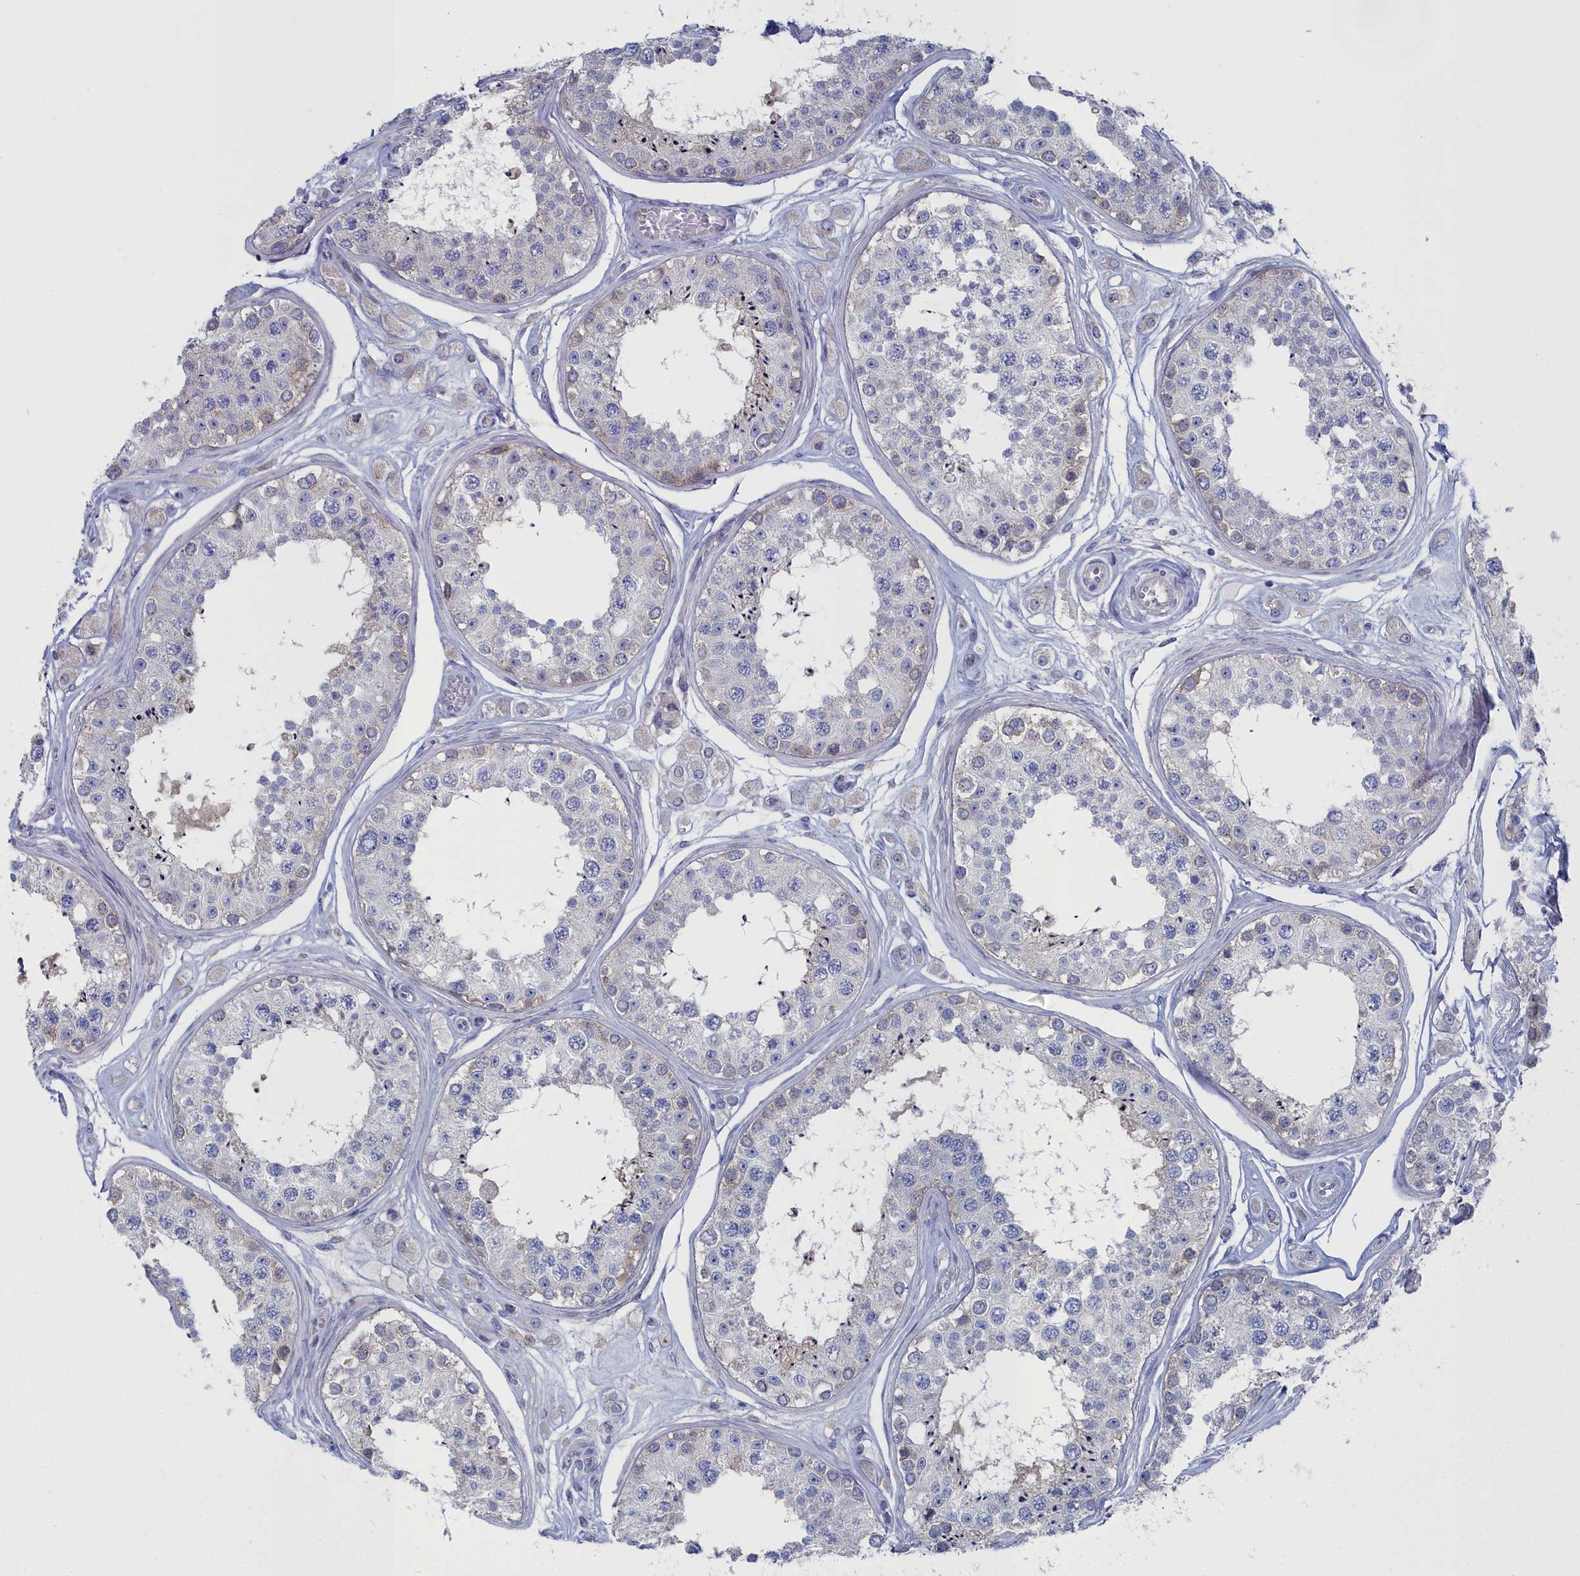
{"staining": {"intensity": "moderate", "quantity": "<25%", "location": "cytoplasmic/membranous"}, "tissue": "testis", "cell_type": "Cells in seminiferous ducts", "image_type": "normal", "snomed": [{"axis": "morphology", "description": "Normal tissue, NOS"}, {"axis": "topography", "description": "Testis"}], "caption": "Cells in seminiferous ducts display low levels of moderate cytoplasmic/membranous positivity in approximately <25% of cells in unremarkable testis. Using DAB (brown) and hematoxylin (blue) stains, captured at high magnification using brightfield microscopy.", "gene": "CCDC149", "patient": {"sex": "male", "age": 25}}